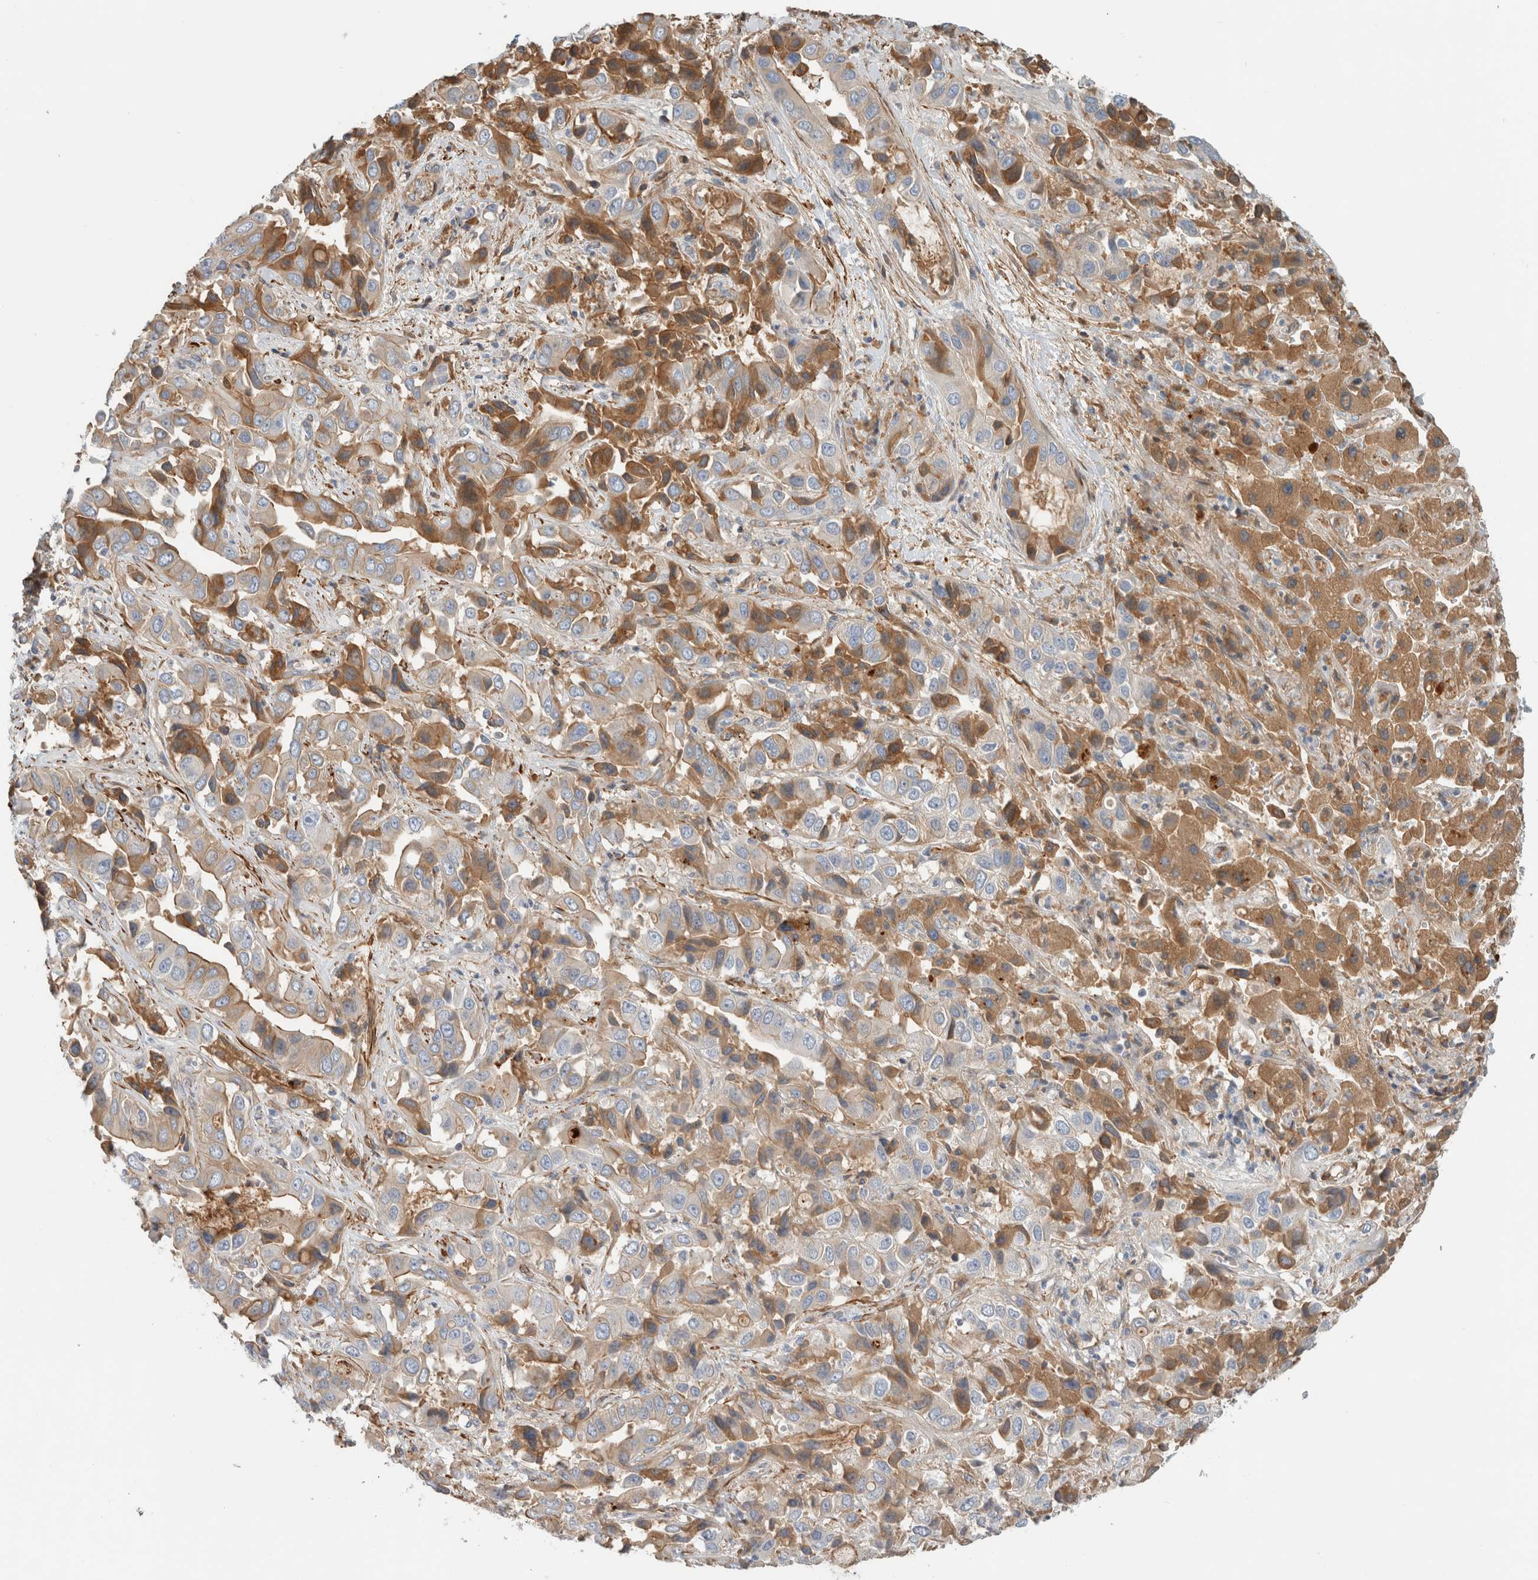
{"staining": {"intensity": "moderate", "quantity": "<25%", "location": "cytoplasmic/membranous"}, "tissue": "liver cancer", "cell_type": "Tumor cells", "image_type": "cancer", "snomed": [{"axis": "morphology", "description": "Cholangiocarcinoma"}, {"axis": "topography", "description": "Liver"}], "caption": "Human liver cancer (cholangiocarcinoma) stained for a protein (brown) demonstrates moderate cytoplasmic/membranous positive staining in approximately <25% of tumor cells.", "gene": "CFI", "patient": {"sex": "female", "age": 52}}